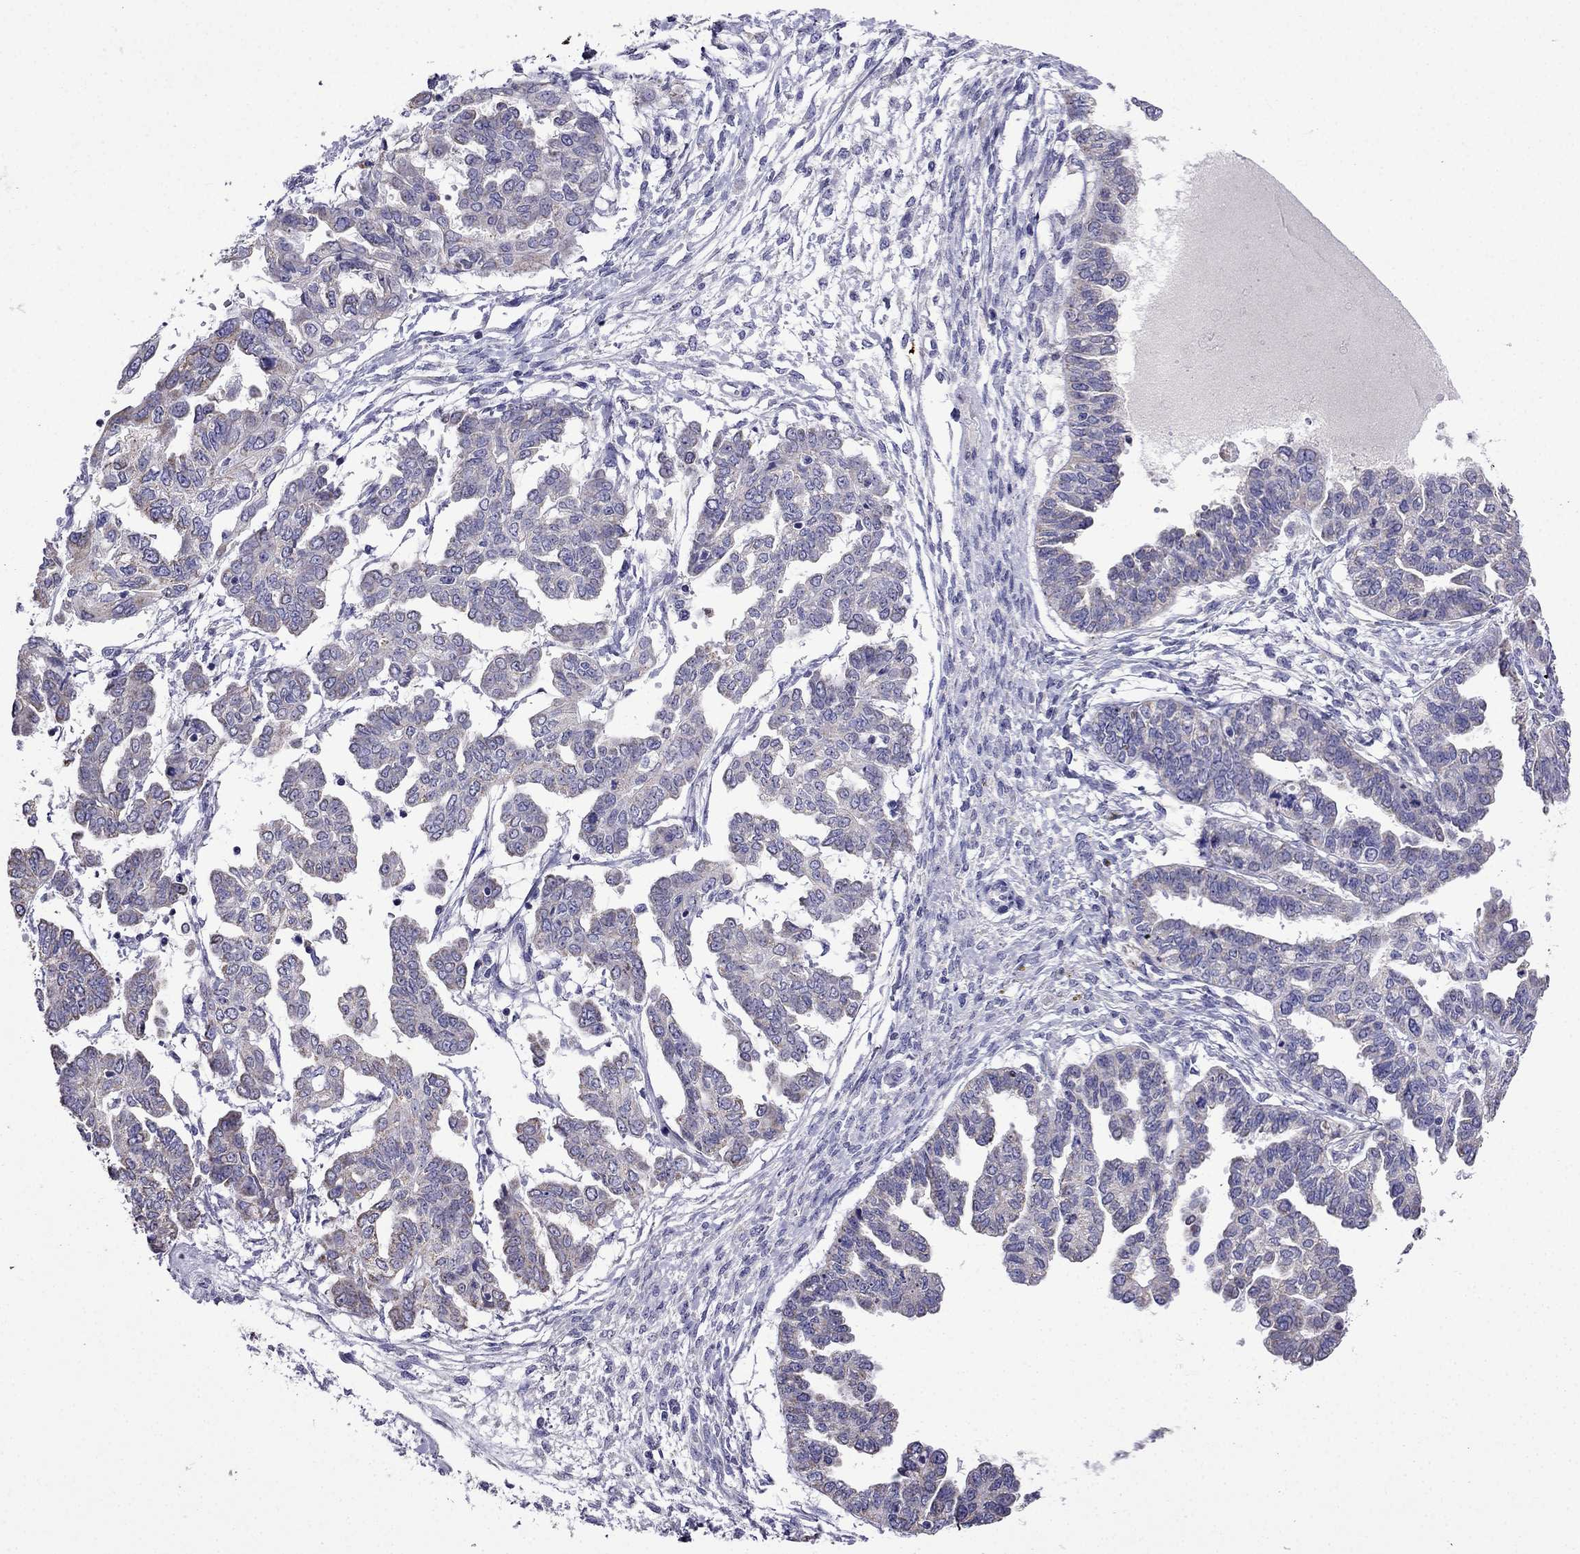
{"staining": {"intensity": "weak", "quantity": "25%-75%", "location": "cytoplasmic/membranous"}, "tissue": "ovarian cancer", "cell_type": "Tumor cells", "image_type": "cancer", "snomed": [{"axis": "morphology", "description": "Cystadenocarcinoma, serous, NOS"}, {"axis": "topography", "description": "Ovary"}], "caption": "Immunohistochemical staining of human ovarian serous cystadenocarcinoma displays low levels of weak cytoplasmic/membranous protein staining in about 25%-75% of tumor cells. (DAB IHC, brown staining for protein, blue staining for nuclei).", "gene": "DSC1", "patient": {"sex": "female", "age": 53}}